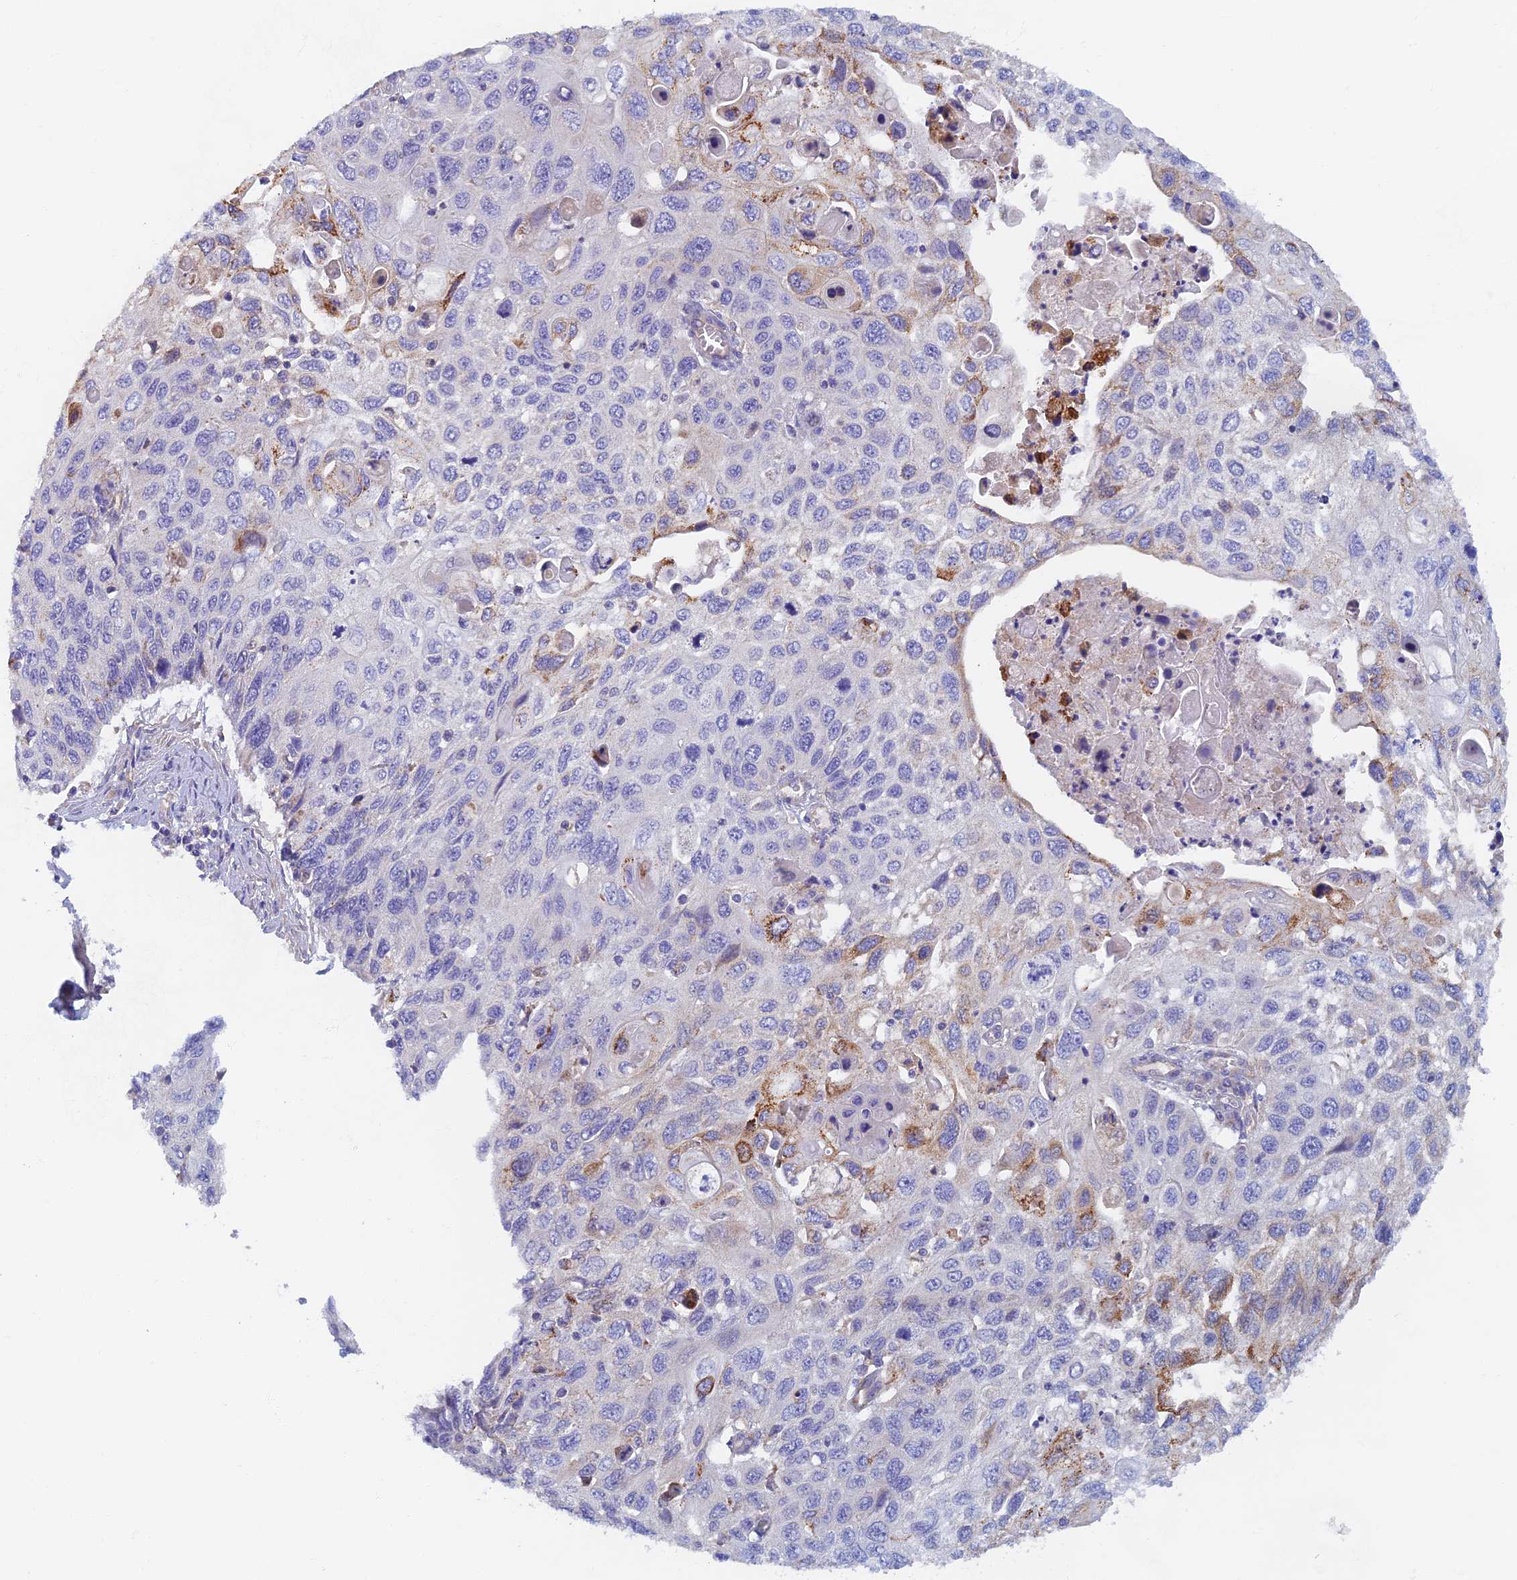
{"staining": {"intensity": "moderate", "quantity": "<25%", "location": "cytoplasmic/membranous"}, "tissue": "cervical cancer", "cell_type": "Tumor cells", "image_type": "cancer", "snomed": [{"axis": "morphology", "description": "Squamous cell carcinoma, NOS"}, {"axis": "topography", "description": "Cervix"}], "caption": "Immunohistochemical staining of squamous cell carcinoma (cervical) displays low levels of moderate cytoplasmic/membranous staining in approximately <25% of tumor cells.", "gene": "TMEM44", "patient": {"sex": "female", "age": 70}}